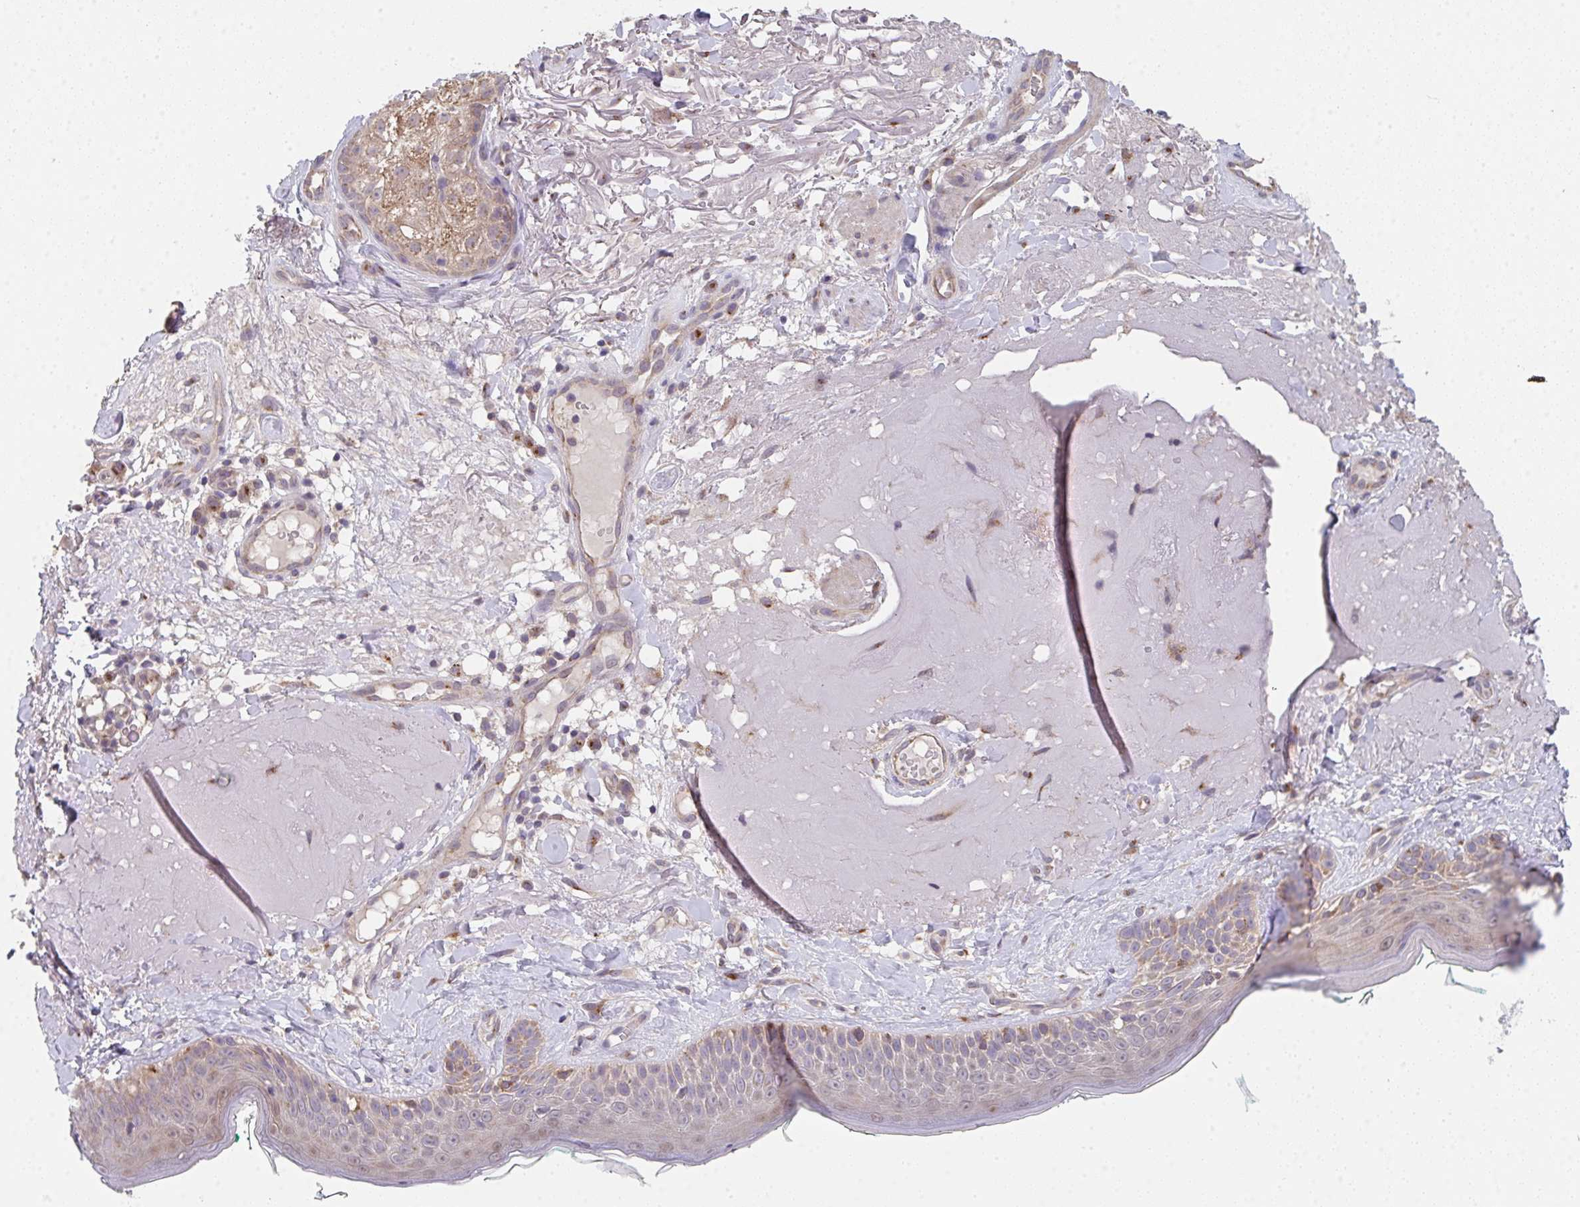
{"staining": {"intensity": "weak", "quantity": "<25%", "location": "cytoplasmic/membranous"}, "tissue": "skin", "cell_type": "Fibroblasts", "image_type": "normal", "snomed": [{"axis": "morphology", "description": "Normal tissue, NOS"}, {"axis": "topography", "description": "Skin"}], "caption": "Image shows no protein staining in fibroblasts of unremarkable skin. (DAB (3,3'-diaminobenzidine) IHC, high magnification).", "gene": "TSPAN31", "patient": {"sex": "male", "age": 73}}